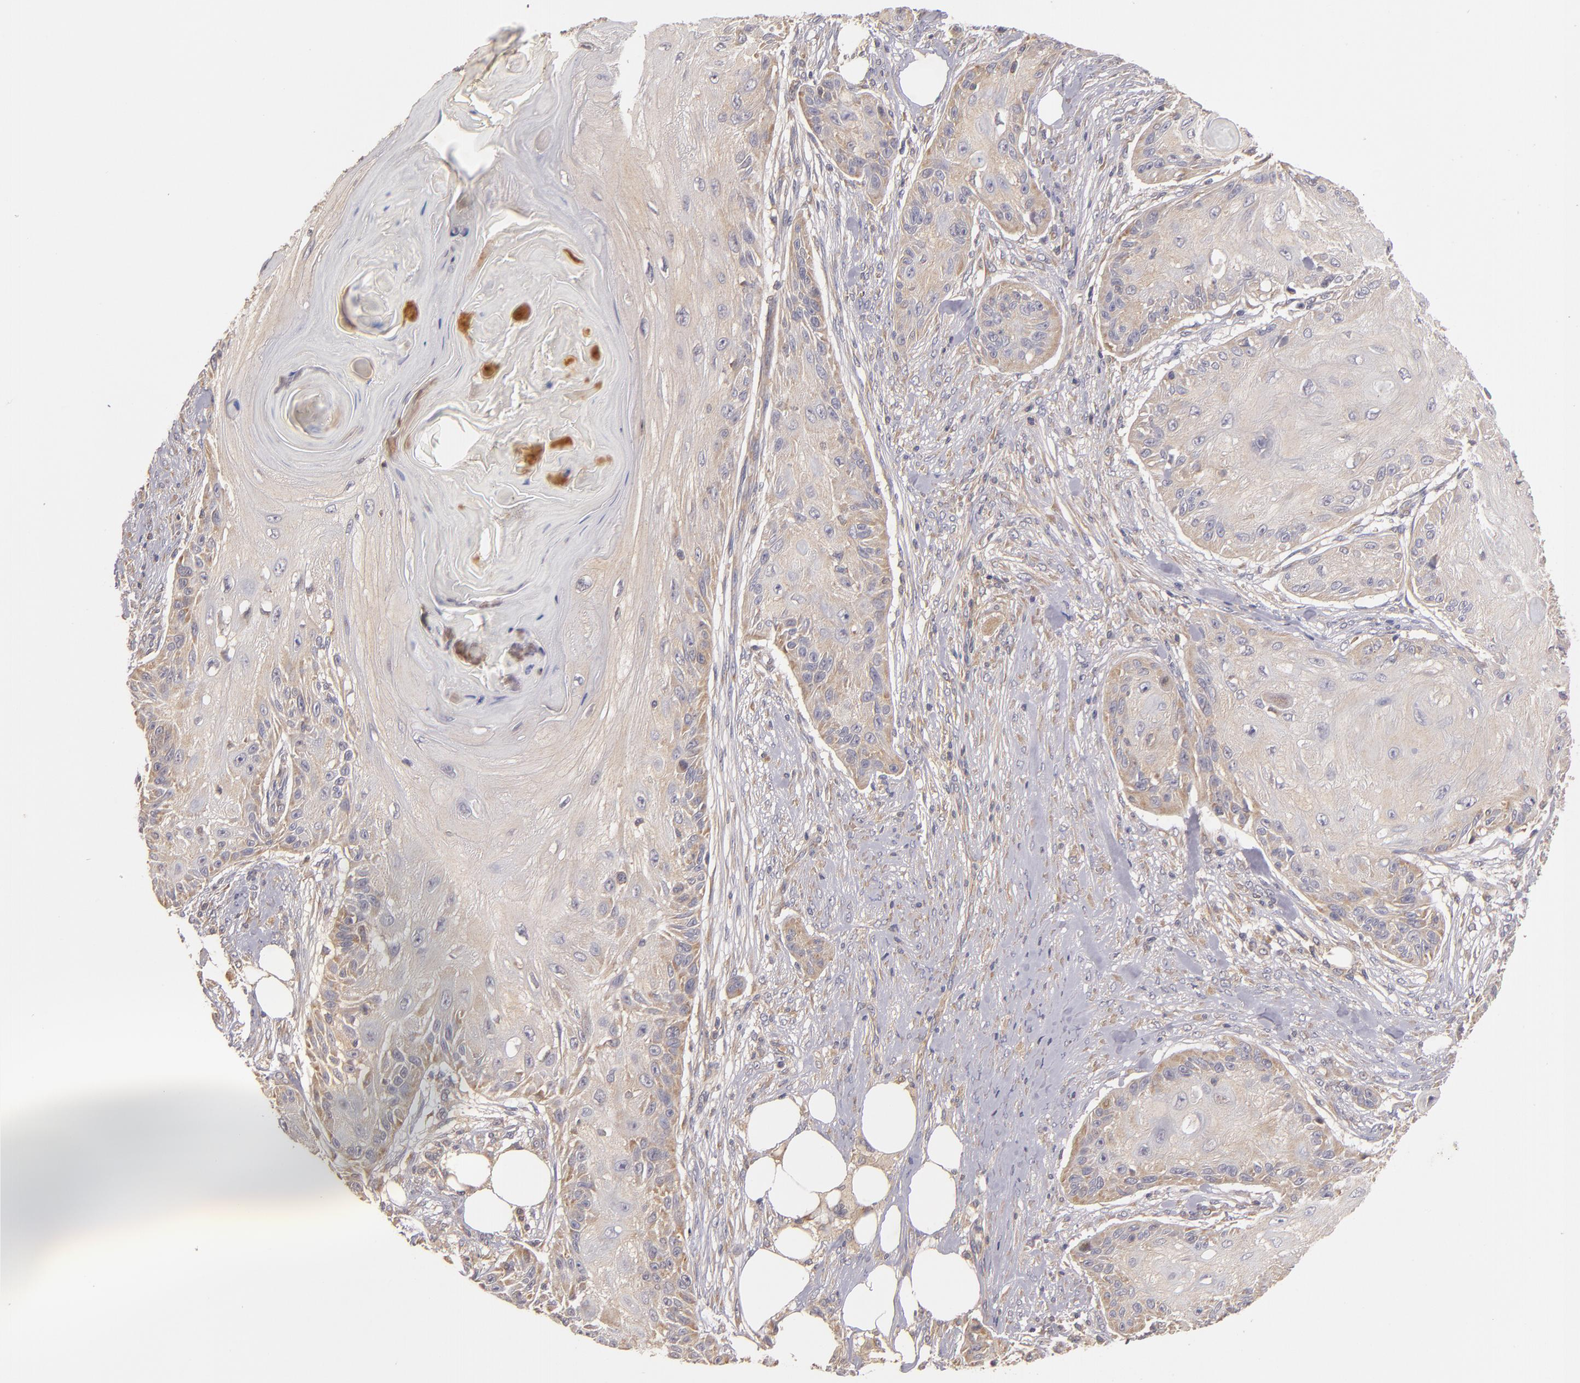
{"staining": {"intensity": "moderate", "quantity": "<25%", "location": "cytoplasmic/membranous"}, "tissue": "skin cancer", "cell_type": "Tumor cells", "image_type": "cancer", "snomed": [{"axis": "morphology", "description": "Squamous cell carcinoma, NOS"}, {"axis": "topography", "description": "Skin"}], "caption": "There is low levels of moderate cytoplasmic/membranous staining in tumor cells of skin cancer (squamous cell carcinoma), as demonstrated by immunohistochemical staining (brown color).", "gene": "UPF3B", "patient": {"sex": "female", "age": 88}}